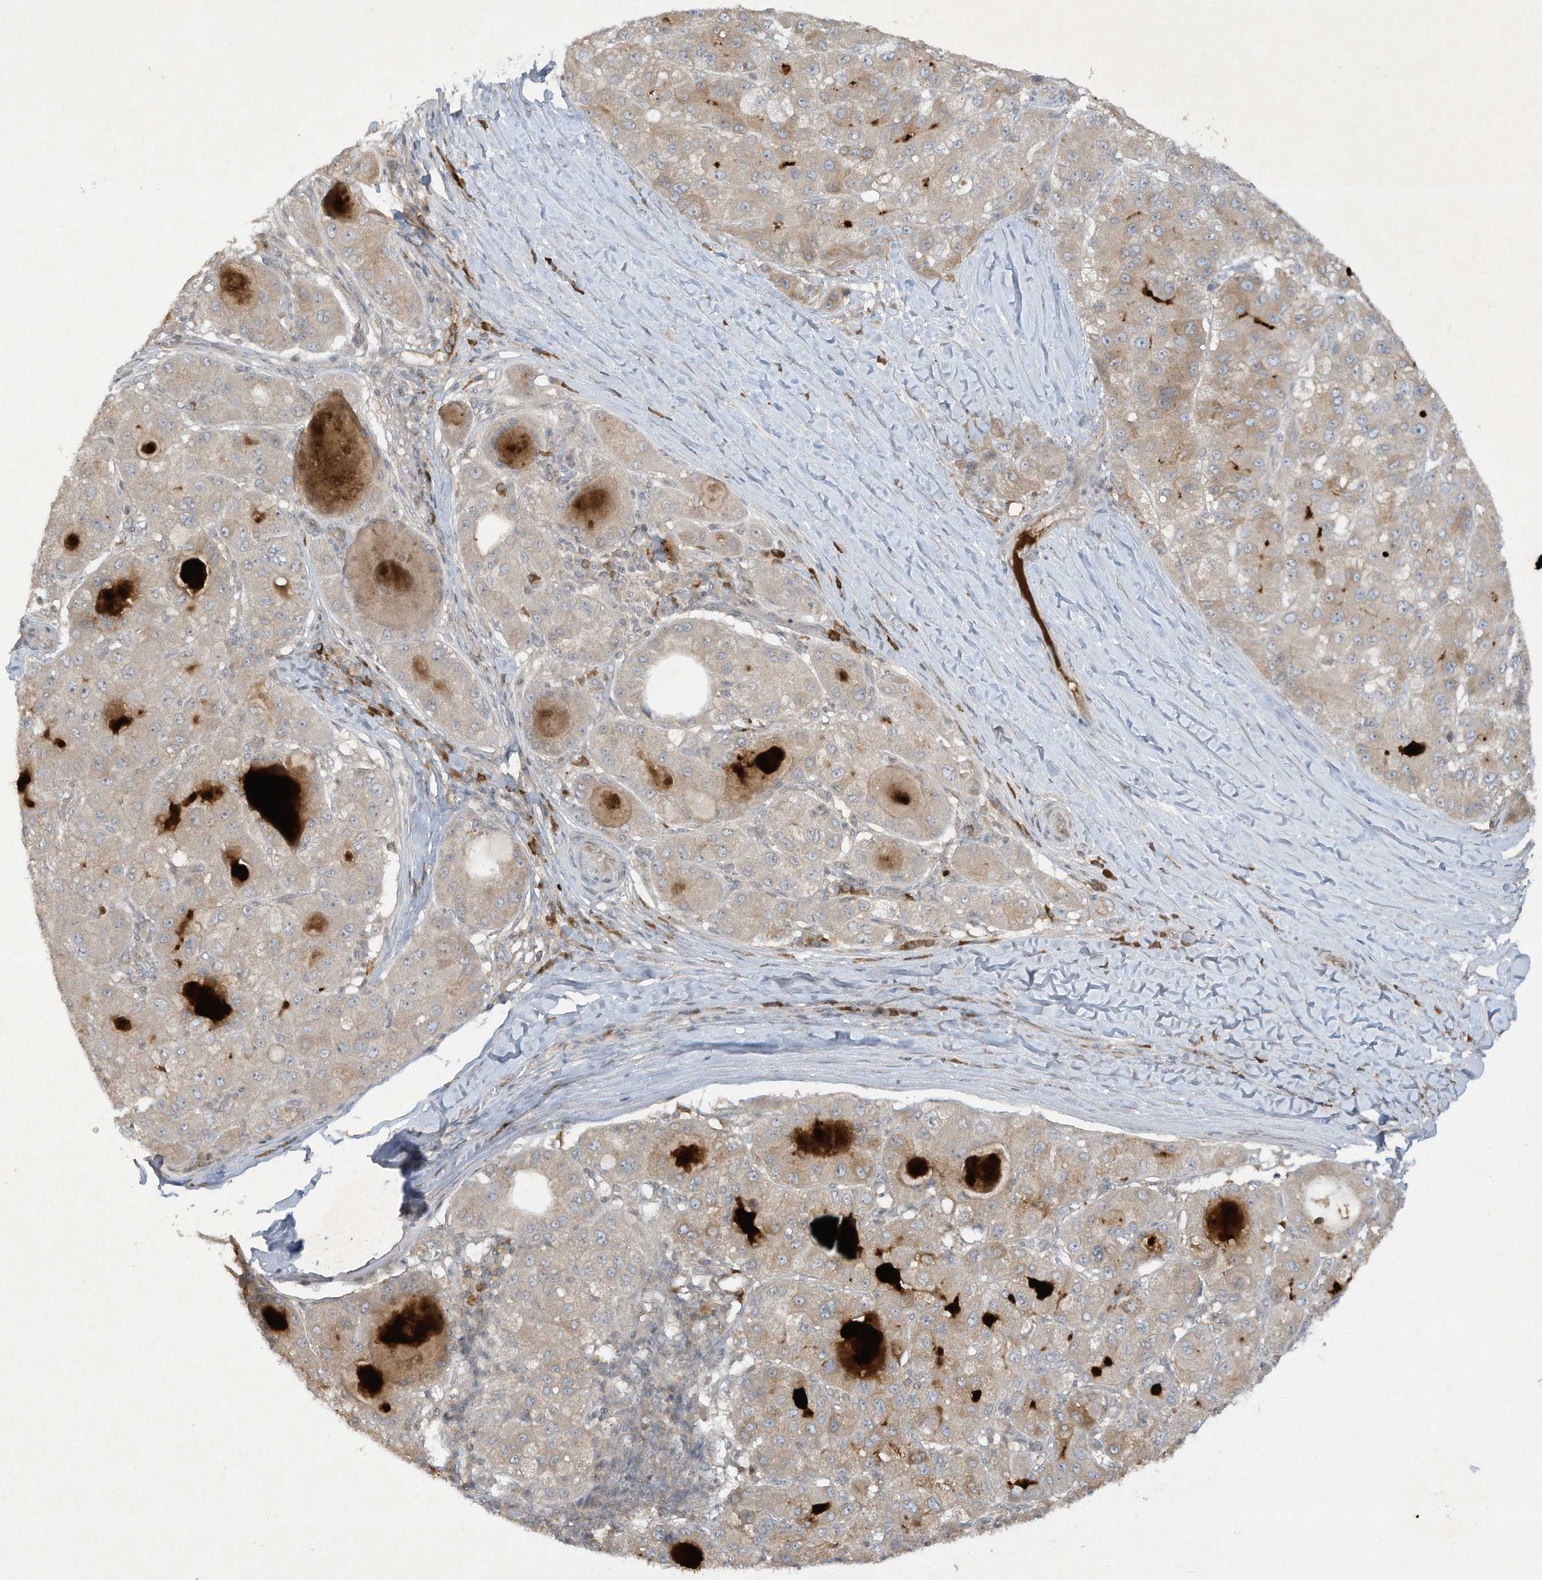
{"staining": {"intensity": "weak", "quantity": ">75%", "location": "cytoplasmic/membranous"}, "tissue": "liver cancer", "cell_type": "Tumor cells", "image_type": "cancer", "snomed": [{"axis": "morphology", "description": "Carcinoma, Hepatocellular, NOS"}, {"axis": "topography", "description": "Liver"}], "caption": "An image of human hepatocellular carcinoma (liver) stained for a protein reveals weak cytoplasmic/membranous brown staining in tumor cells. (DAB (3,3'-diaminobenzidine) = brown stain, brightfield microscopy at high magnification).", "gene": "FETUB", "patient": {"sex": "male", "age": 80}}